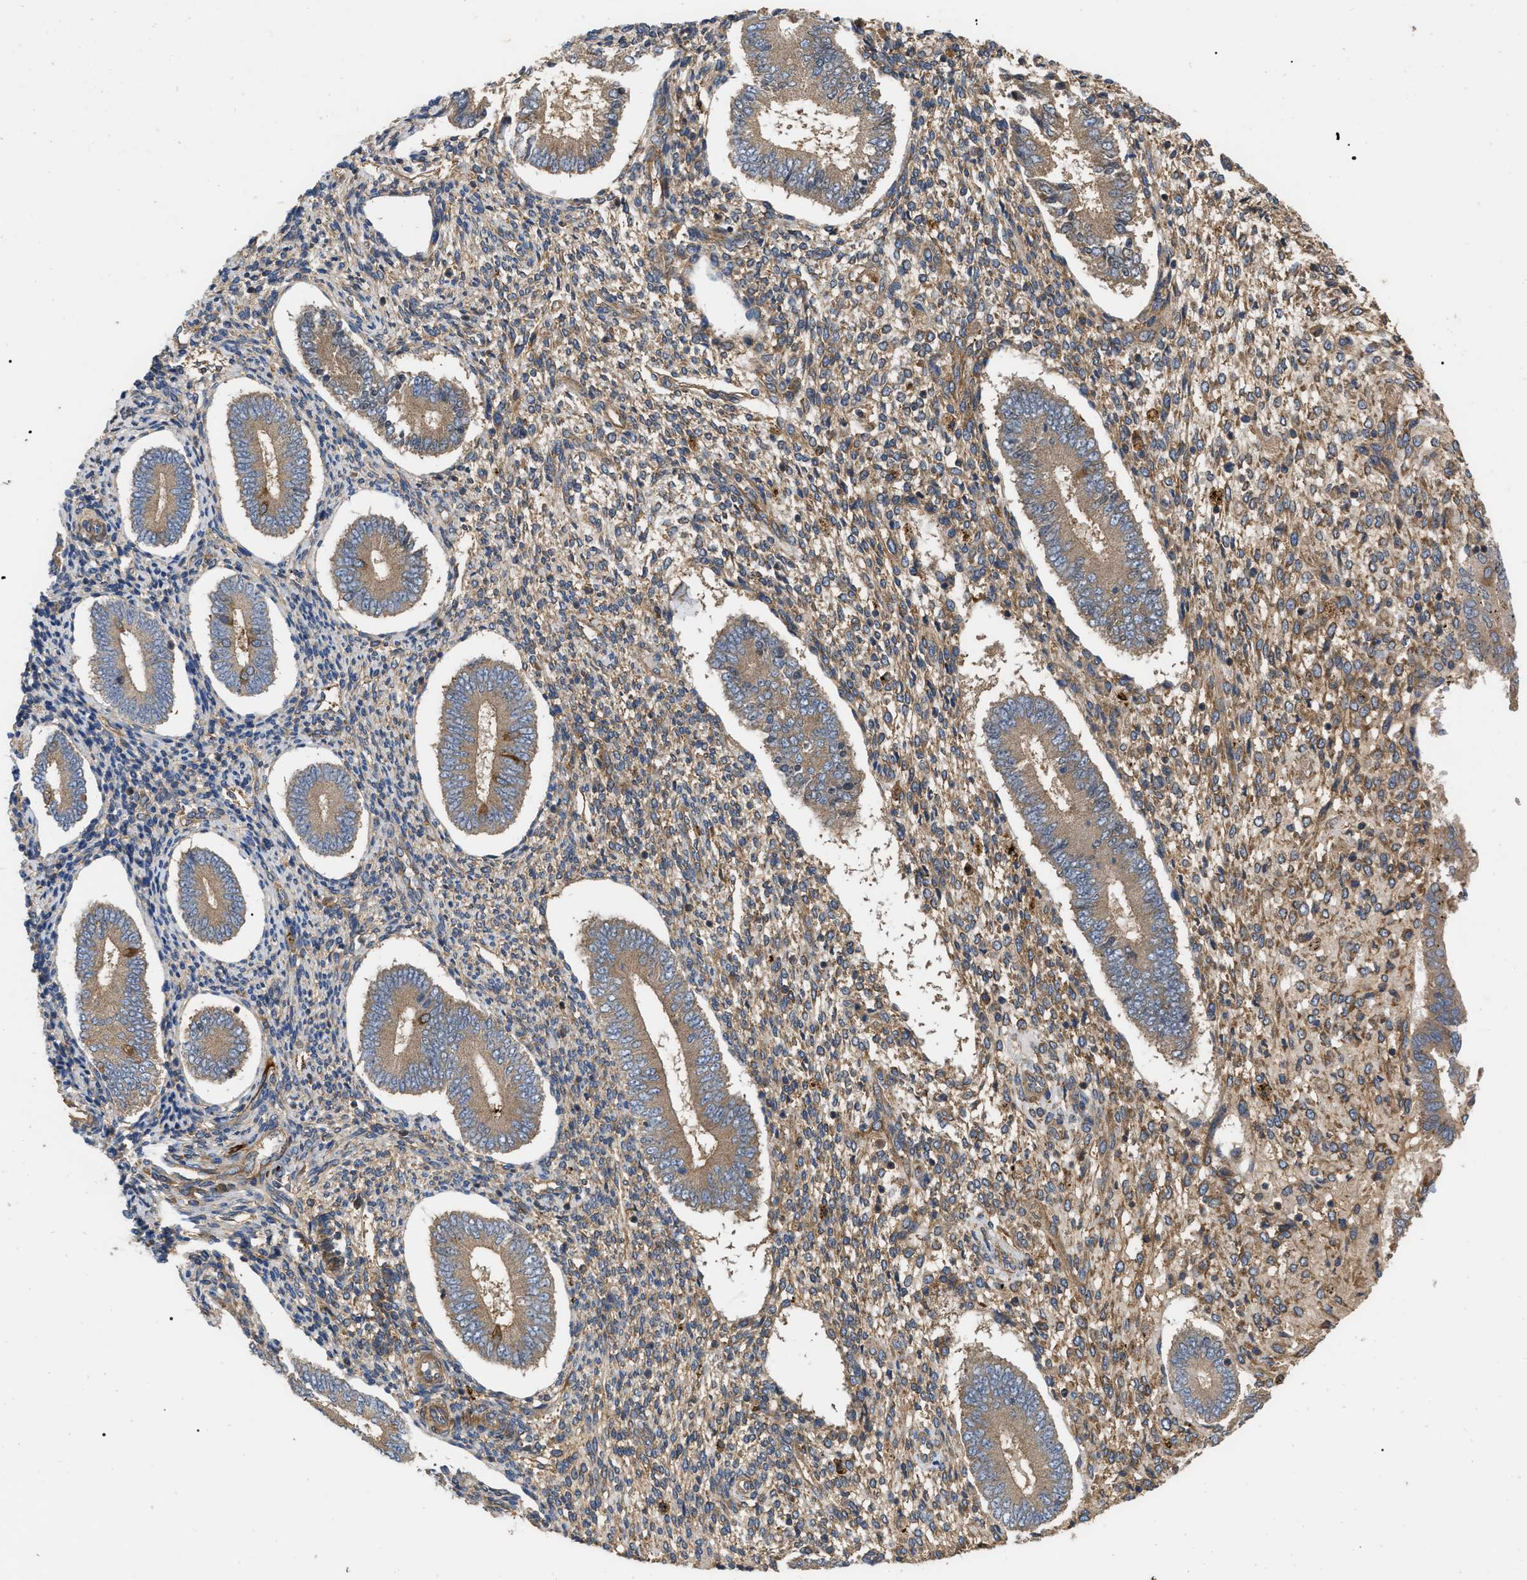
{"staining": {"intensity": "moderate", "quantity": "25%-75%", "location": "cytoplasmic/membranous"}, "tissue": "endometrium", "cell_type": "Cells in endometrial stroma", "image_type": "normal", "snomed": [{"axis": "morphology", "description": "Normal tissue, NOS"}, {"axis": "topography", "description": "Endometrium"}], "caption": "Human endometrium stained with a protein marker shows moderate staining in cells in endometrial stroma.", "gene": "RABEP1", "patient": {"sex": "female", "age": 42}}